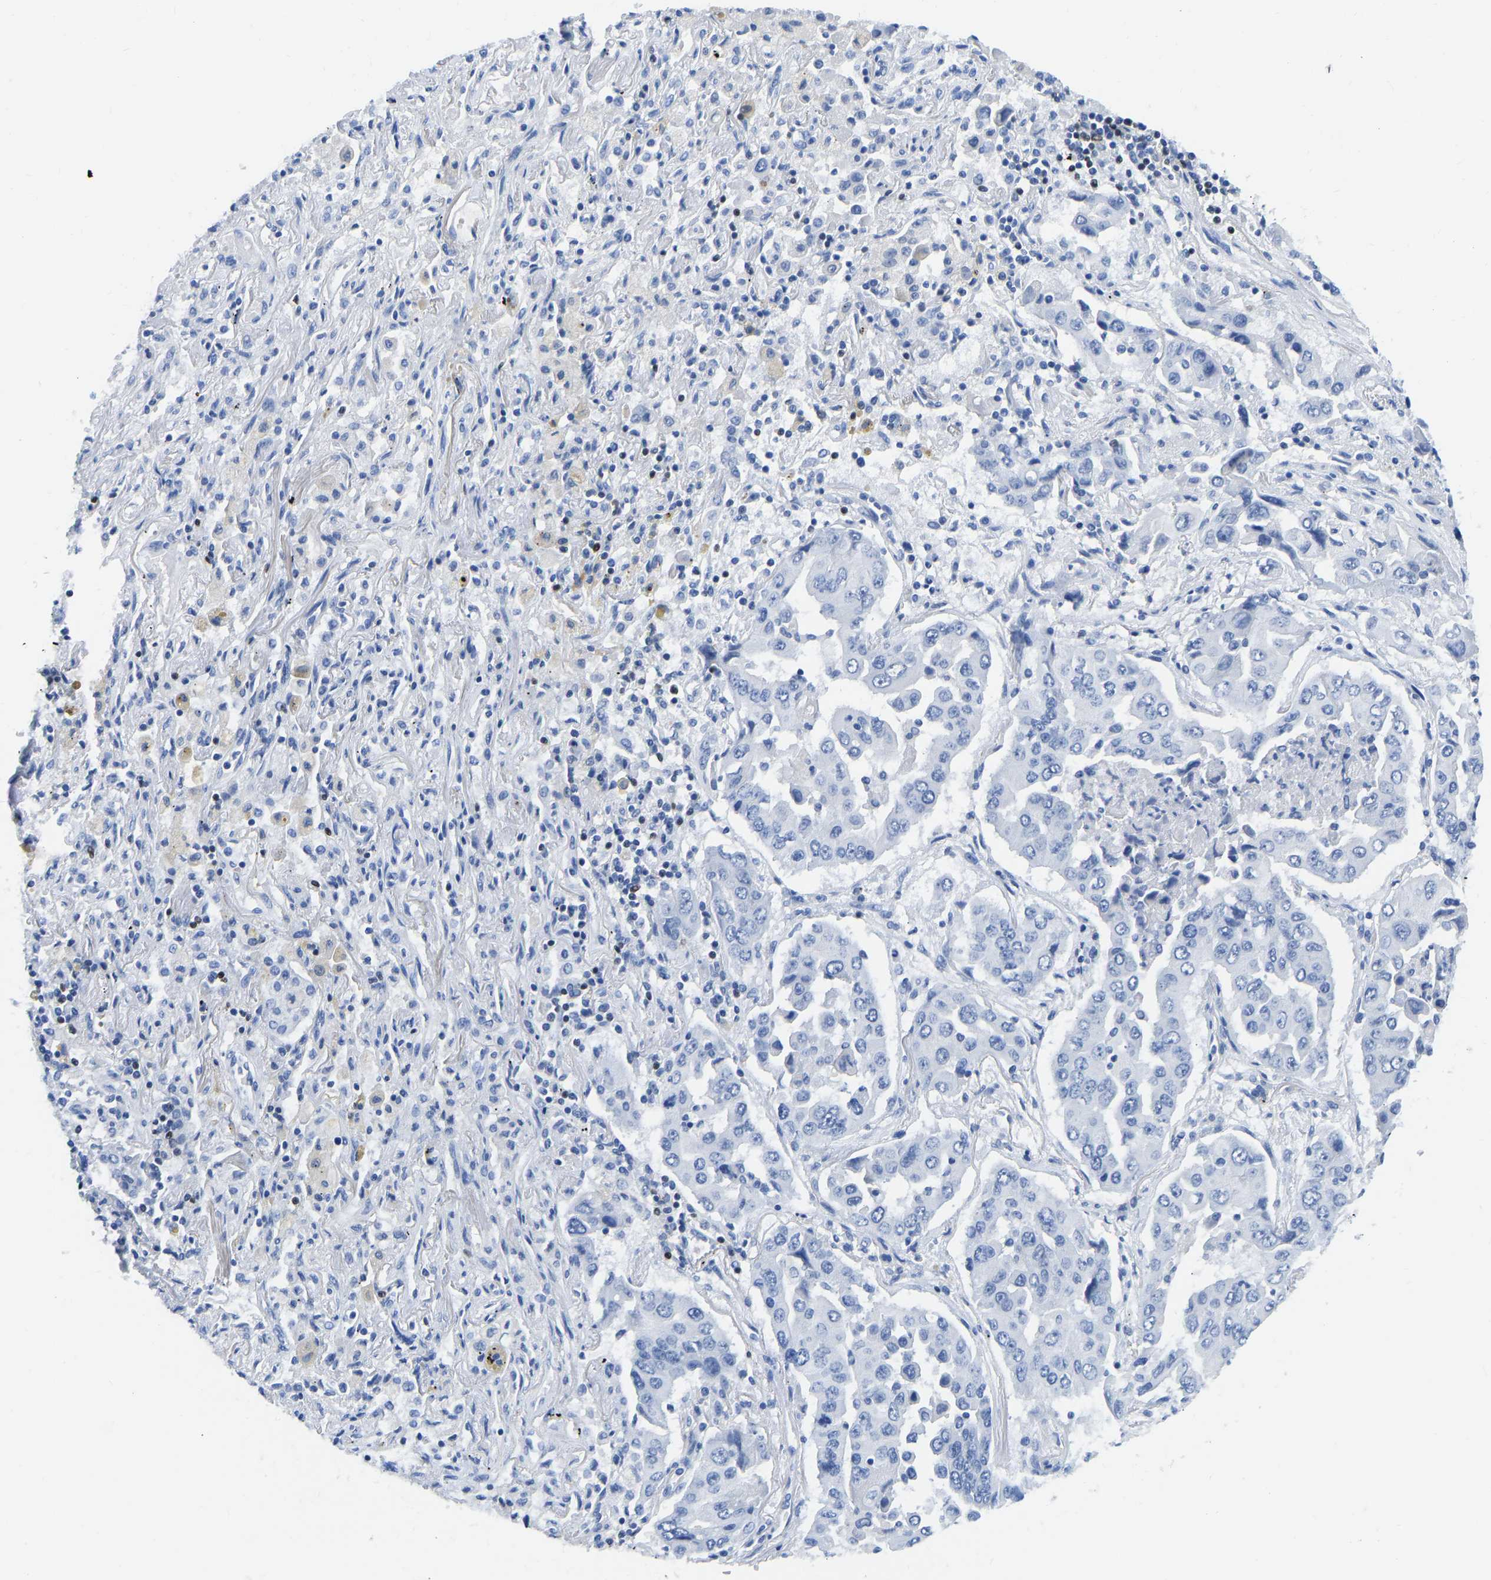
{"staining": {"intensity": "negative", "quantity": "none", "location": "none"}, "tissue": "lung cancer", "cell_type": "Tumor cells", "image_type": "cancer", "snomed": [{"axis": "morphology", "description": "Adenocarcinoma, NOS"}, {"axis": "topography", "description": "Lung"}], "caption": "Human adenocarcinoma (lung) stained for a protein using immunohistochemistry demonstrates no staining in tumor cells.", "gene": "TCF7", "patient": {"sex": "female", "age": 65}}